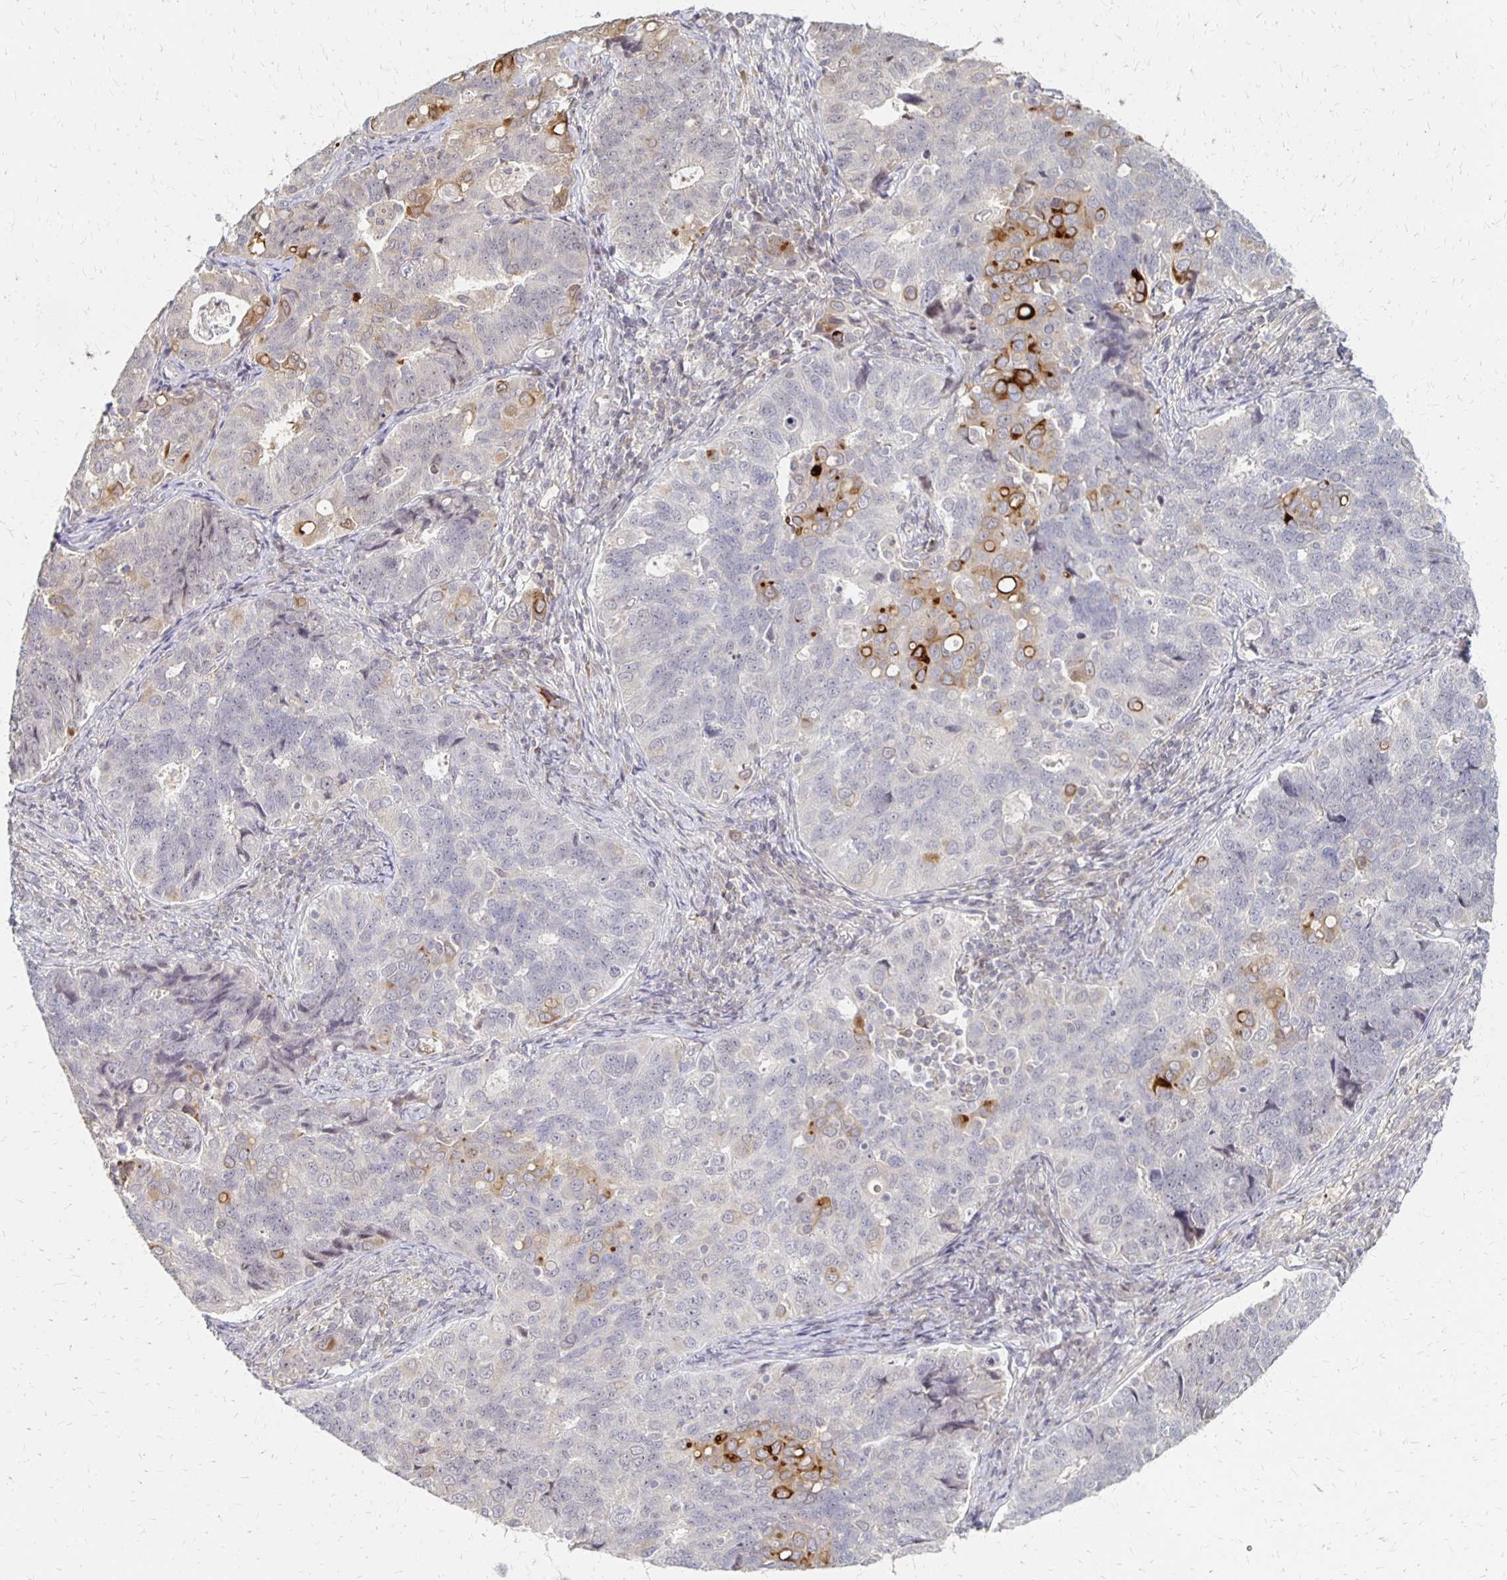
{"staining": {"intensity": "strong", "quantity": "<25%", "location": "cytoplasmic/membranous"}, "tissue": "endometrial cancer", "cell_type": "Tumor cells", "image_type": "cancer", "snomed": [{"axis": "morphology", "description": "Adenocarcinoma, NOS"}, {"axis": "topography", "description": "Endometrium"}], "caption": "Immunohistochemical staining of human endometrial cancer displays strong cytoplasmic/membranous protein expression in about <25% of tumor cells.", "gene": "PRKCB", "patient": {"sex": "female", "age": 43}}